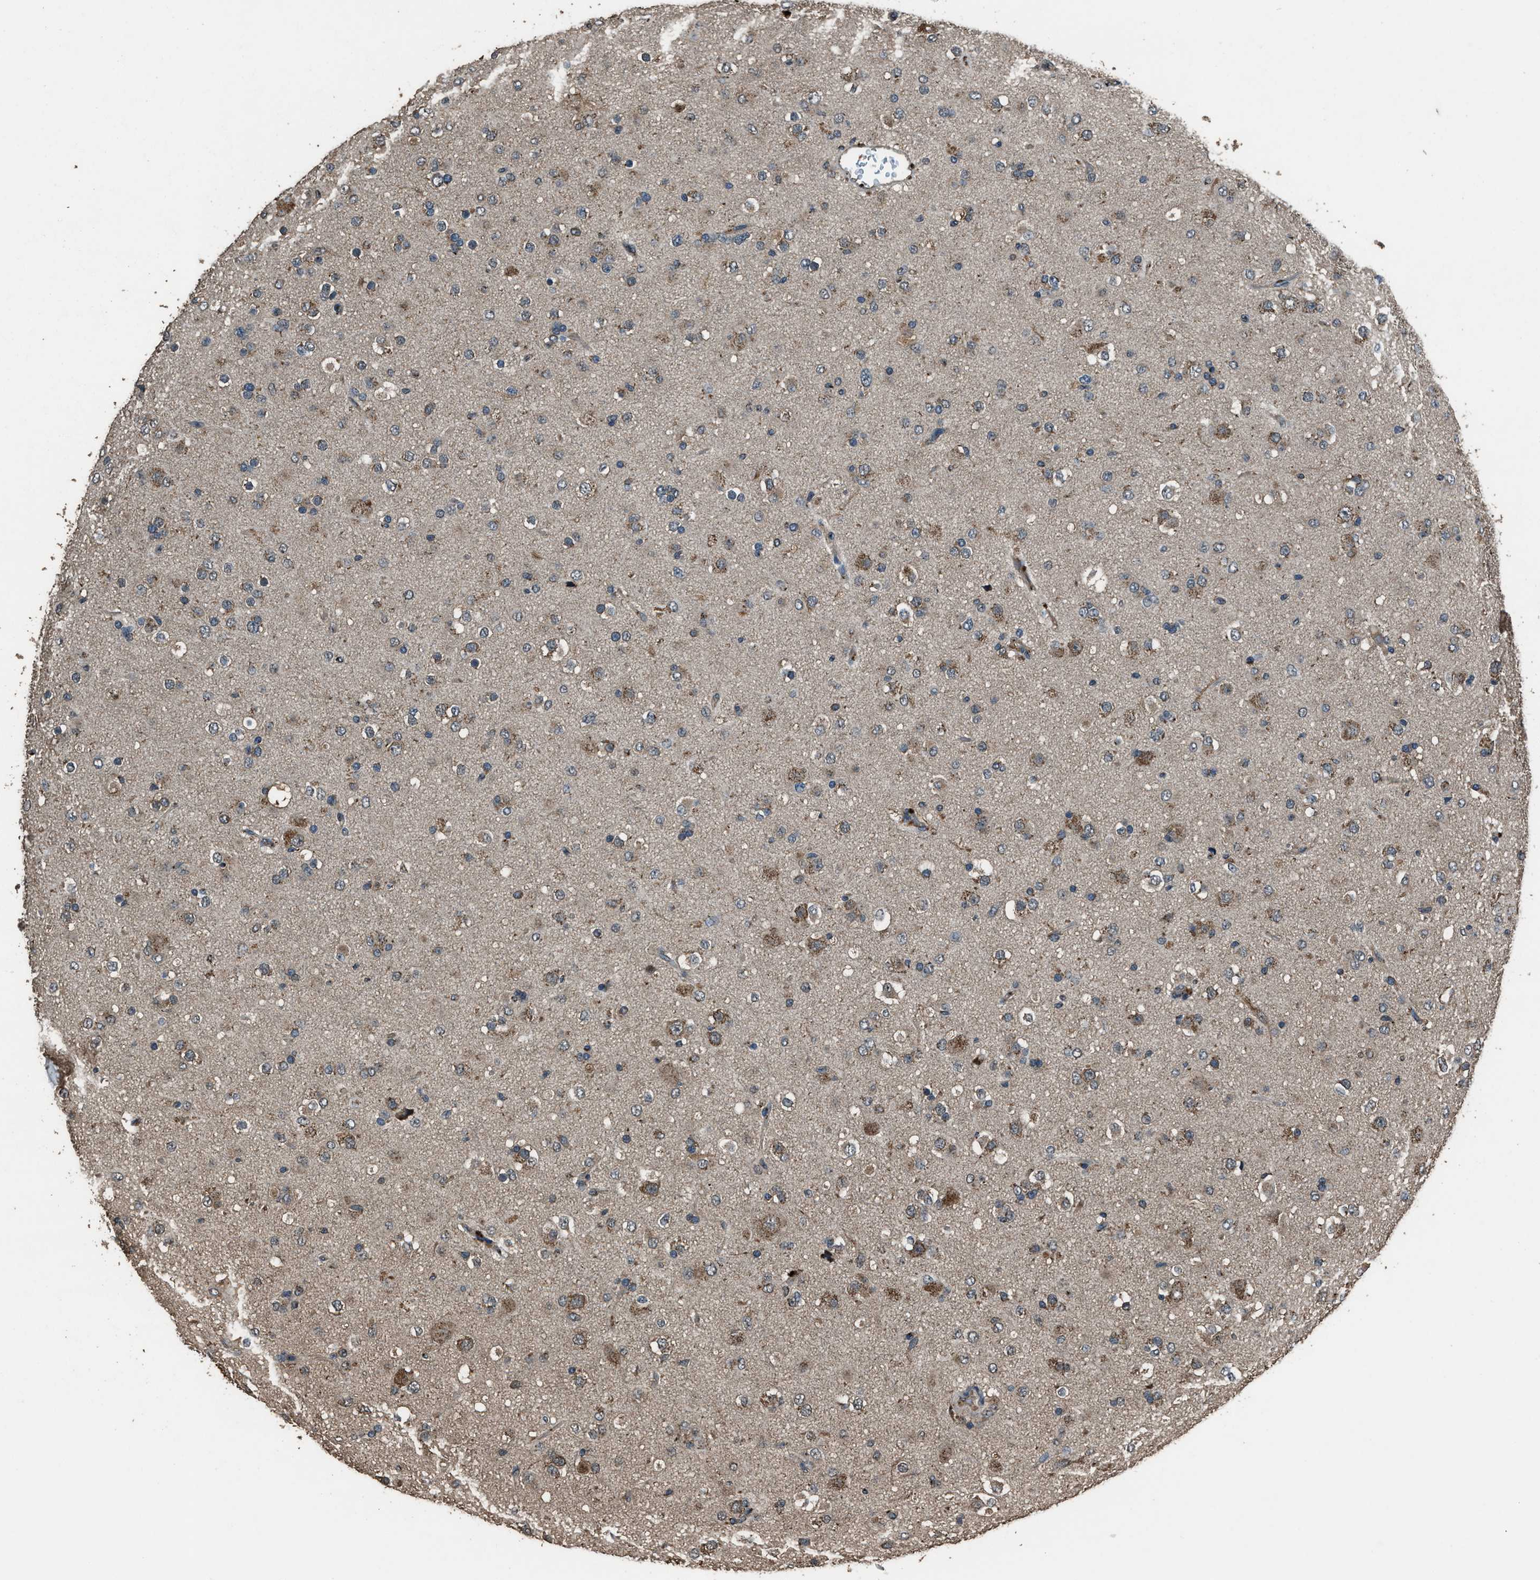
{"staining": {"intensity": "moderate", "quantity": "25%-75%", "location": "cytoplasmic/membranous"}, "tissue": "glioma", "cell_type": "Tumor cells", "image_type": "cancer", "snomed": [{"axis": "morphology", "description": "Glioma, malignant, Low grade"}, {"axis": "topography", "description": "Brain"}], "caption": "Immunohistochemistry (IHC) of glioma displays medium levels of moderate cytoplasmic/membranous staining in about 25%-75% of tumor cells. (DAB IHC with brightfield microscopy, high magnification).", "gene": "SLC38A10", "patient": {"sex": "male", "age": 65}}